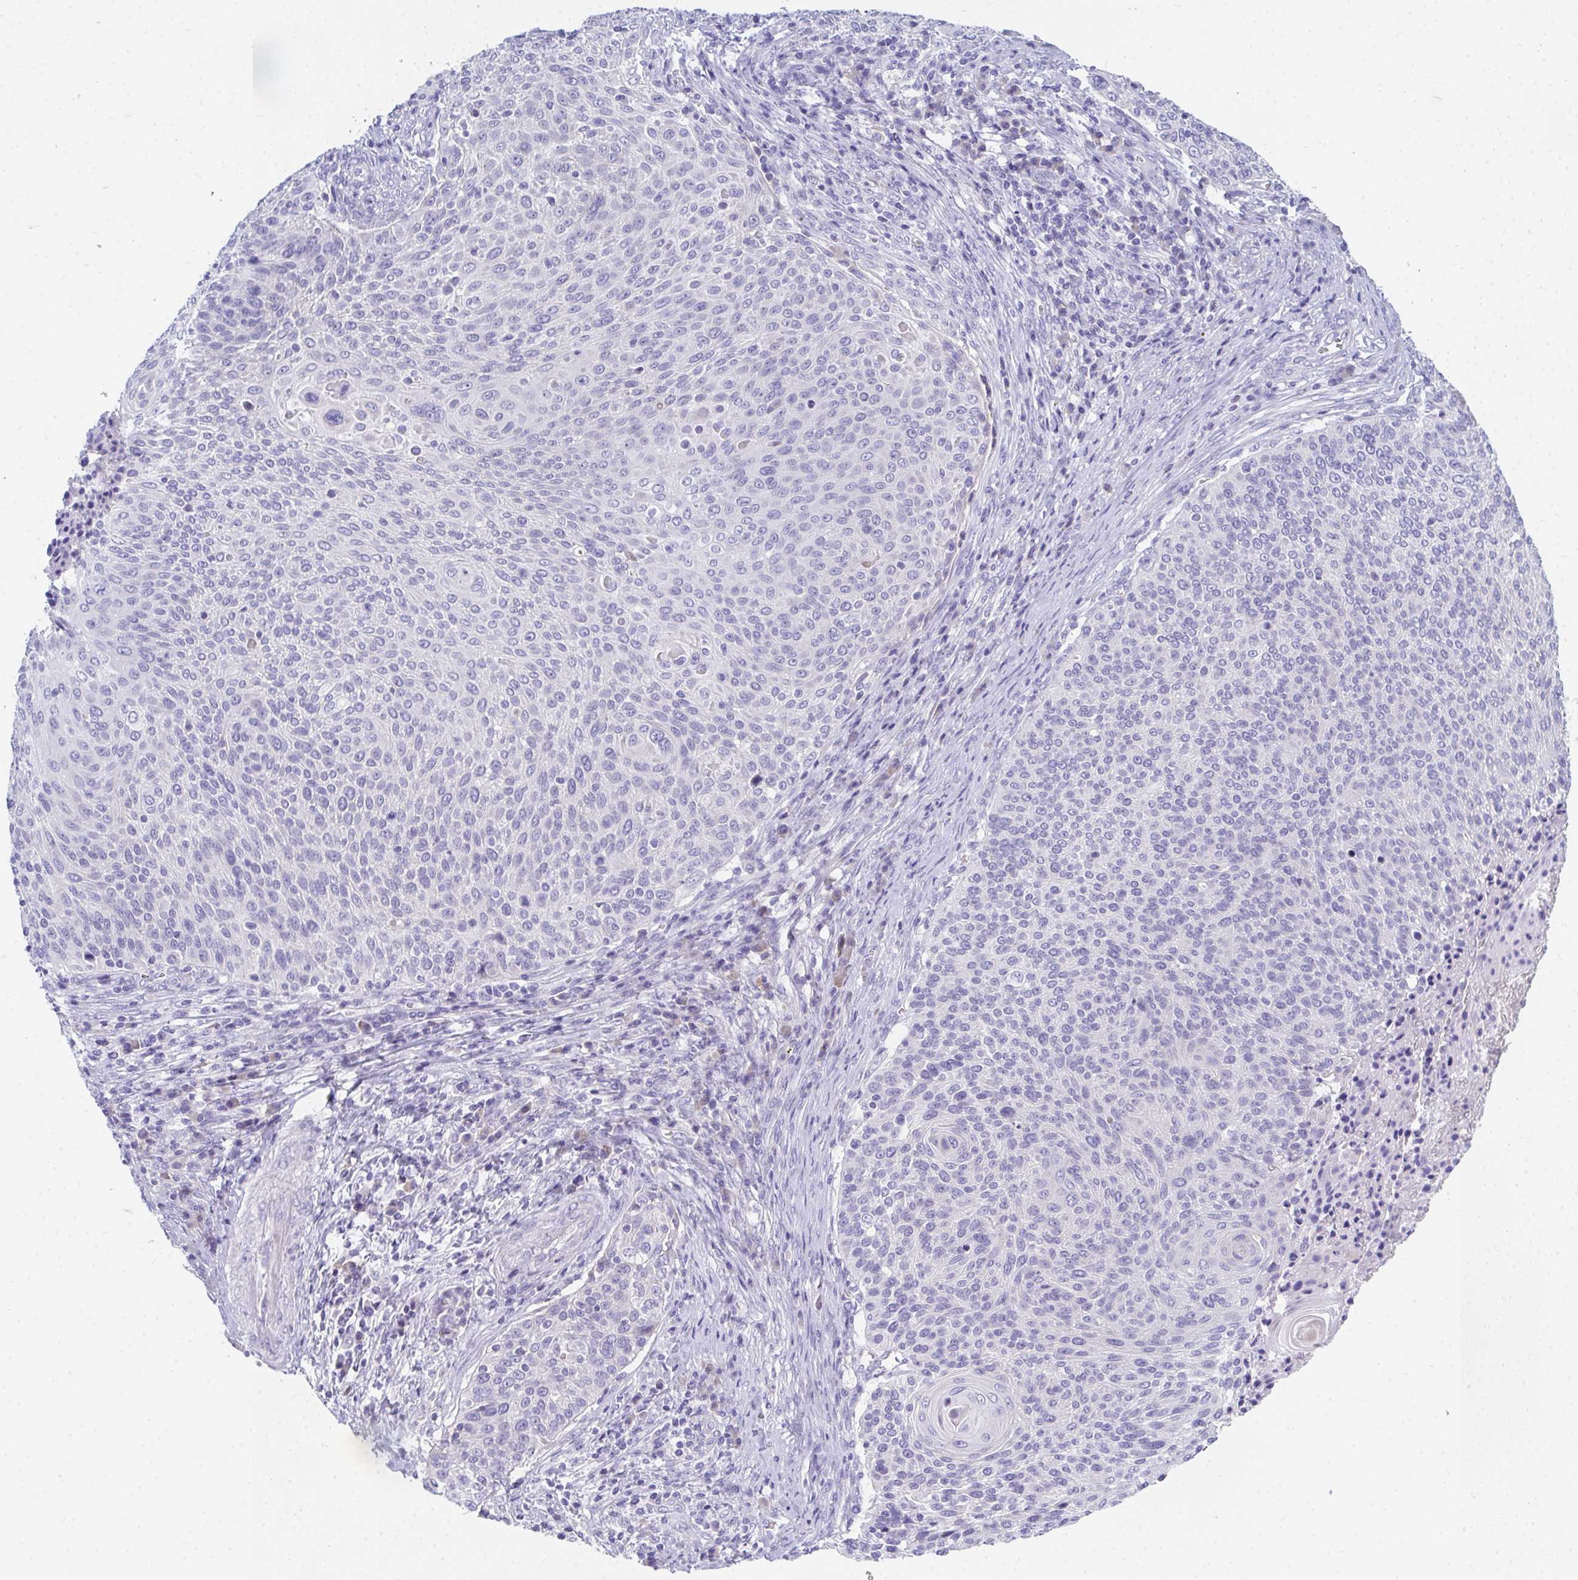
{"staining": {"intensity": "negative", "quantity": "none", "location": "none"}, "tissue": "cervical cancer", "cell_type": "Tumor cells", "image_type": "cancer", "snomed": [{"axis": "morphology", "description": "Squamous cell carcinoma, NOS"}, {"axis": "topography", "description": "Cervix"}], "caption": "This photomicrograph is of cervical squamous cell carcinoma stained with immunohistochemistry to label a protein in brown with the nuclei are counter-stained blue. There is no positivity in tumor cells.", "gene": "COA5", "patient": {"sex": "female", "age": 31}}